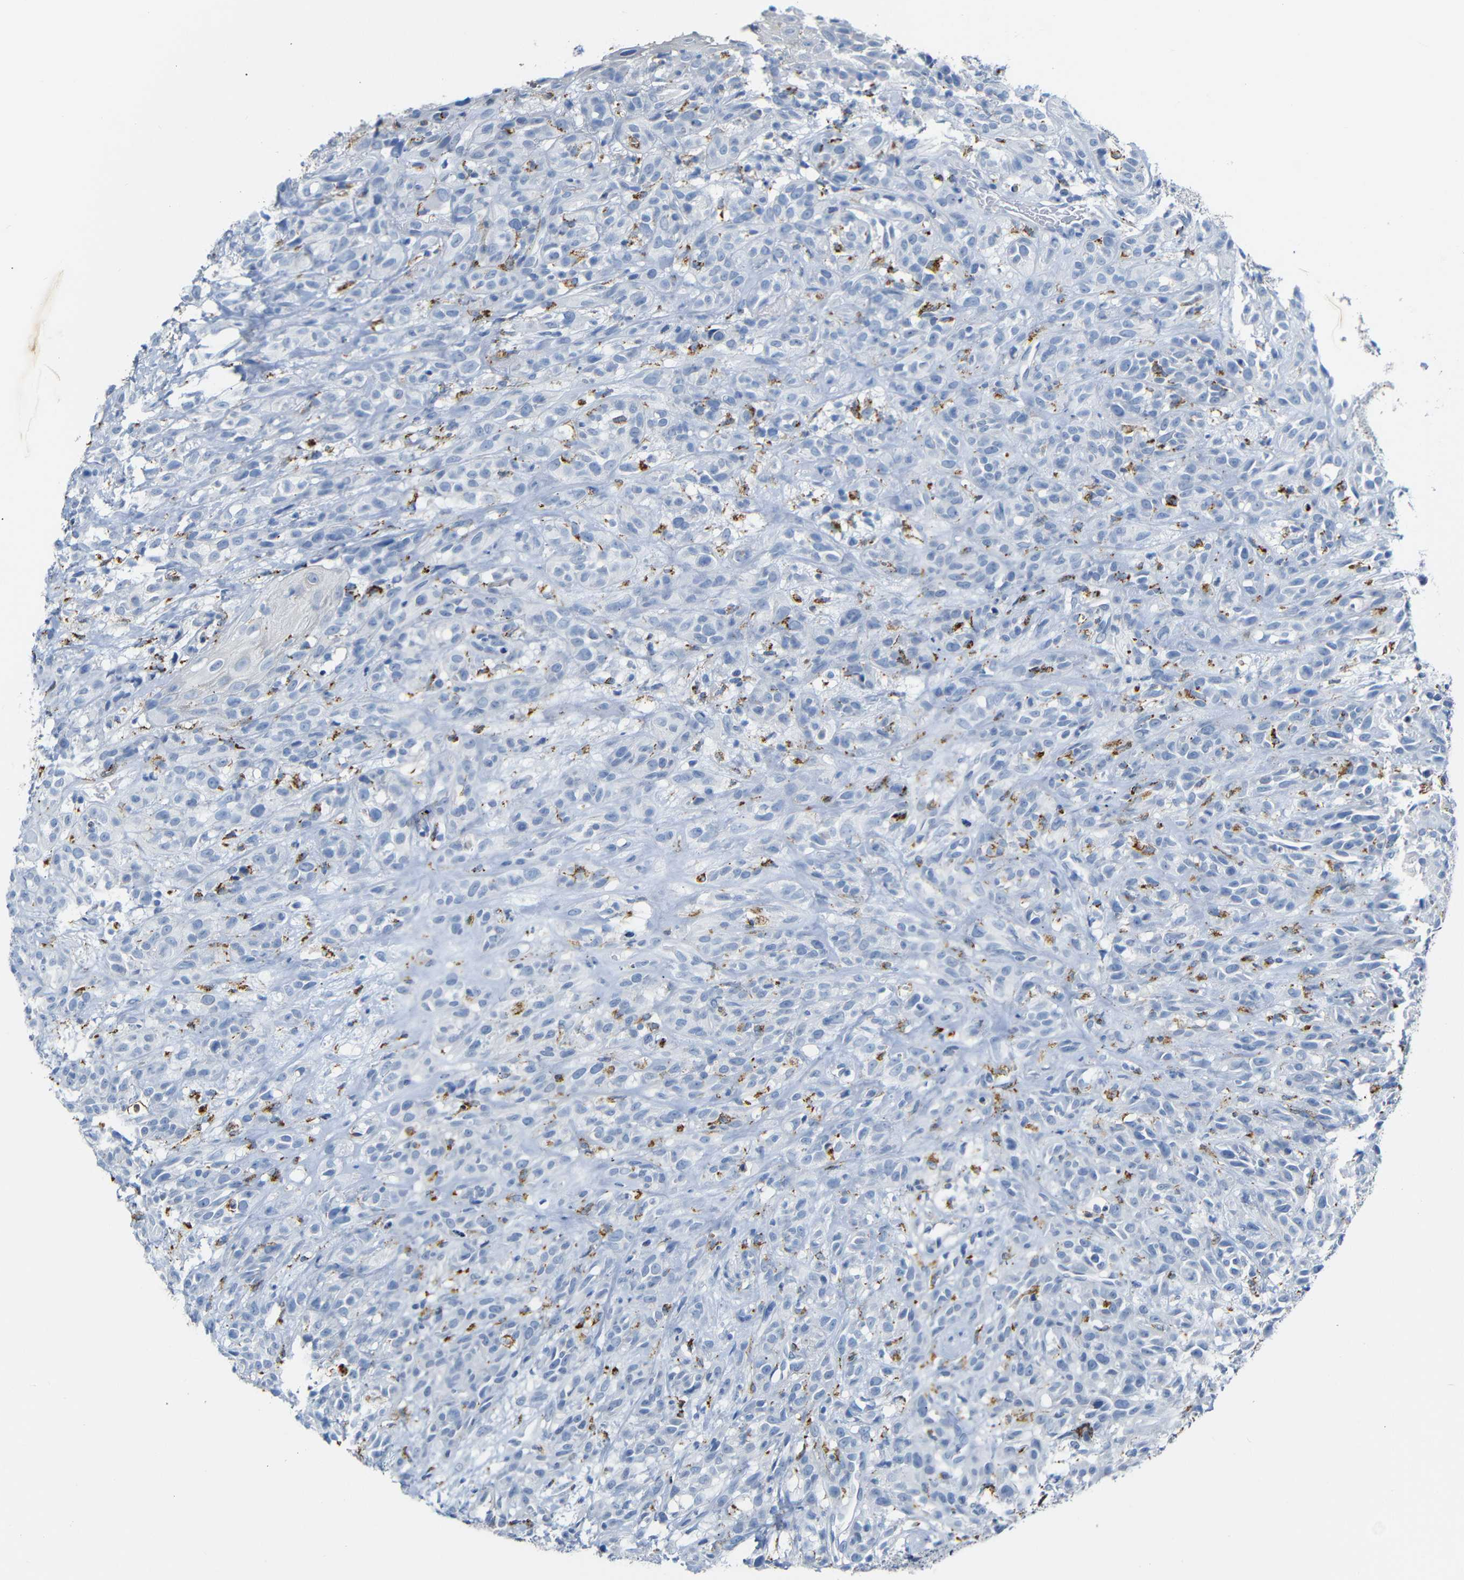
{"staining": {"intensity": "negative", "quantity": "none", "location": "none"}, "tissue": "head and neck cancer", "cell_type": "Tumor cells", "image_type": "cancer", "snomed": [{"axis": "morphology", "description": "Normal tissue, NOS"}, {"axis": "morphology", "description": "Squamous cell carcinoma, NOS"}, {"axis": "topography", "description": "Cartilage tissue"}, {"axis": "topography", "description": "Head-Neck"}], "caption": "Image shows no significant protein positivity in tumor cells of head and neck cancer. Brightfield microscopy of IHC stained with DAB (3,3'-diaminobenzidine) (brown) and hematoxylin (blue), captured at high magnification.", "gene": "C15orf48", "patient": {"sex": "male", "age": 62}}